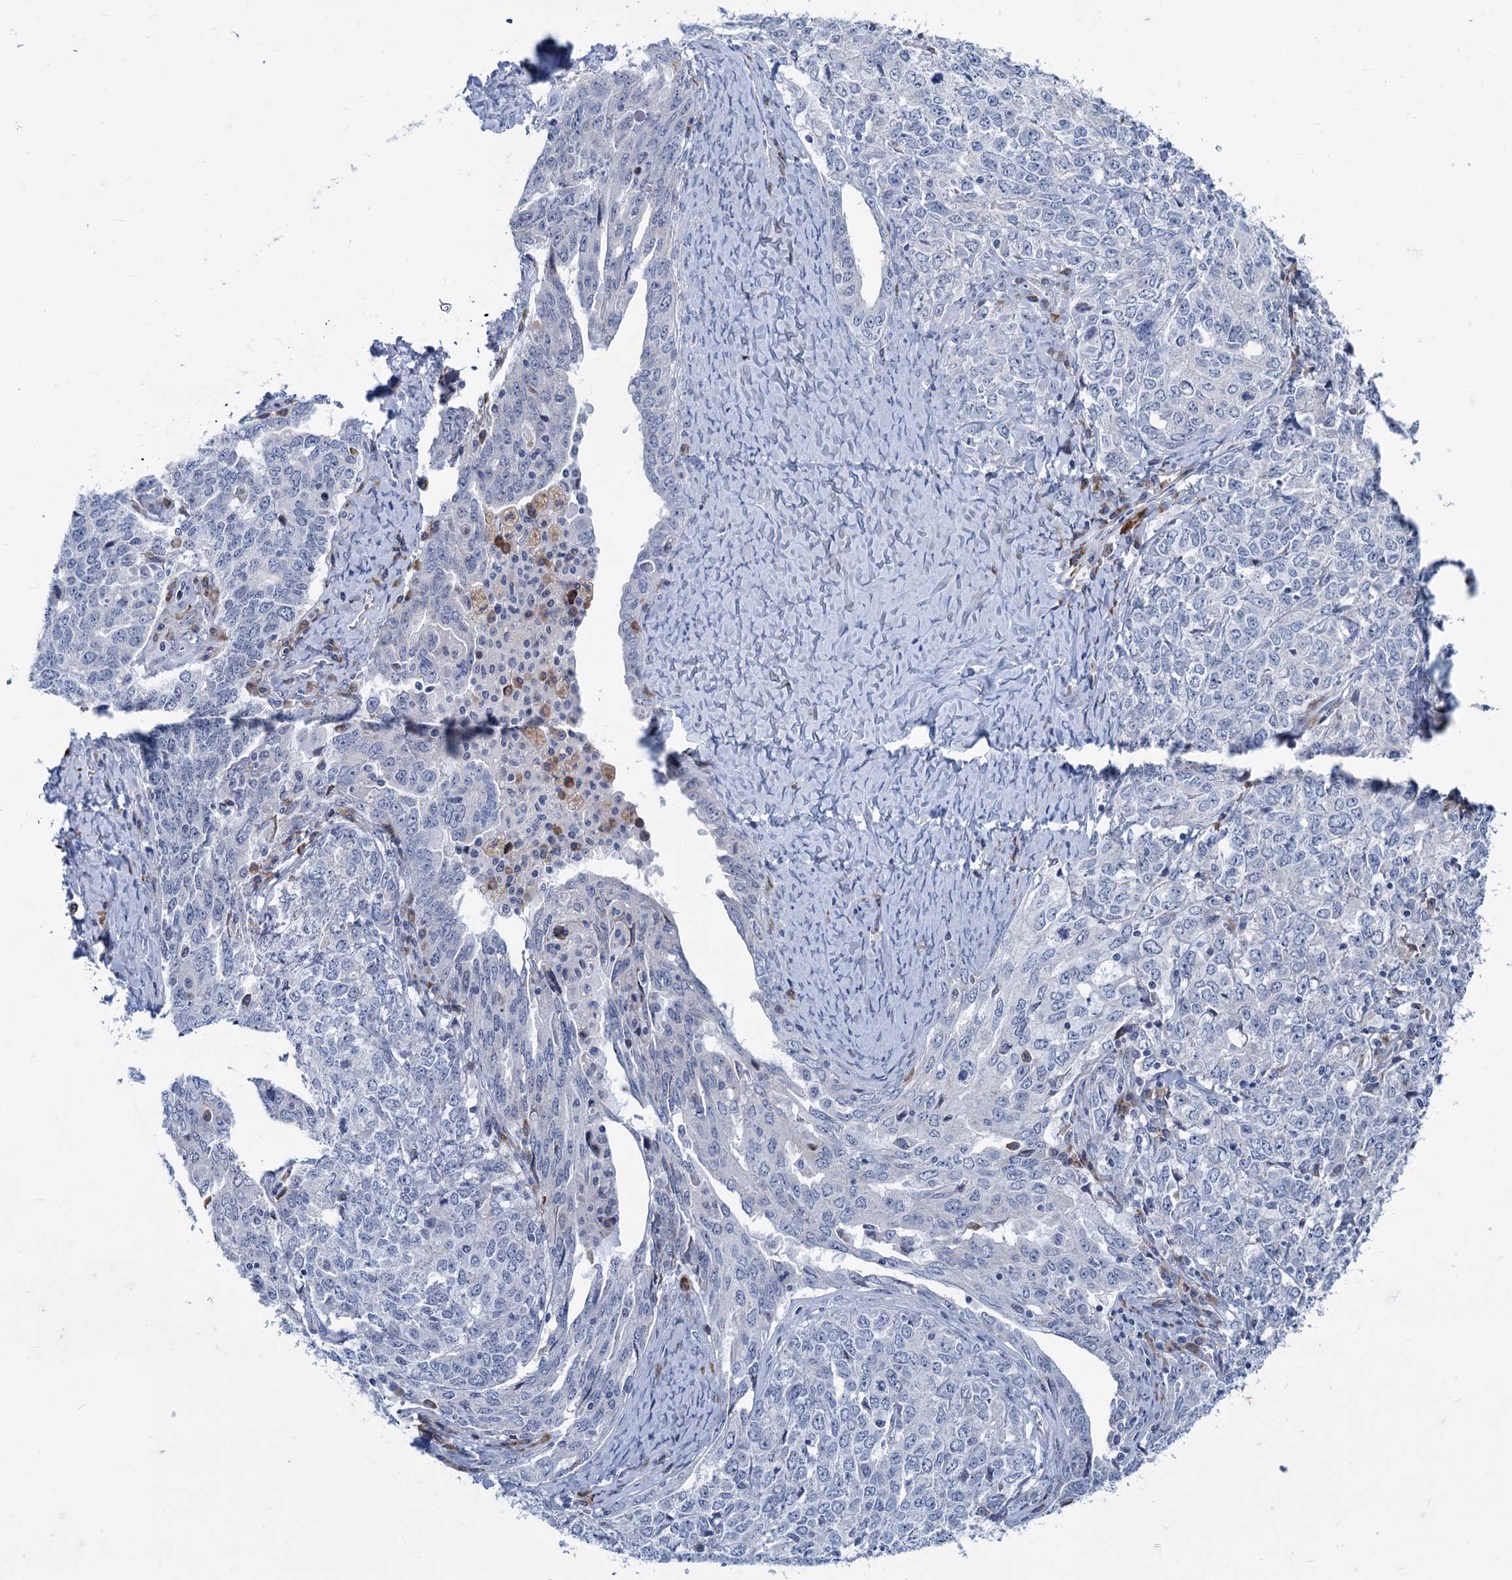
{"staining": {"intensity": "negative", "quantity": "none", "location": "none"}, "tissue": "ovarian cancer", "cell_type": "Tumor cells", "image_type": "cancer", "snomed": [{"axis": "morphology", "description": "Carcinoma, endometroid"}, {"axis": "topography", "description": "Ovary"}], "caption": "An IHC micrograph of endometroid carcinoma (ovarian) is shown. There is no staining in tumor cells of endometroid carcinoma (ovarian). The staining was performed using DAB (3,3'-diaminobenzidine) to visualize the protein expression in brown, while the nuclei were stained in blue with hematoxylin (Magnification: 20x).", "gene": "NEU3", "patient": {"sex": "female", "age": 62}}